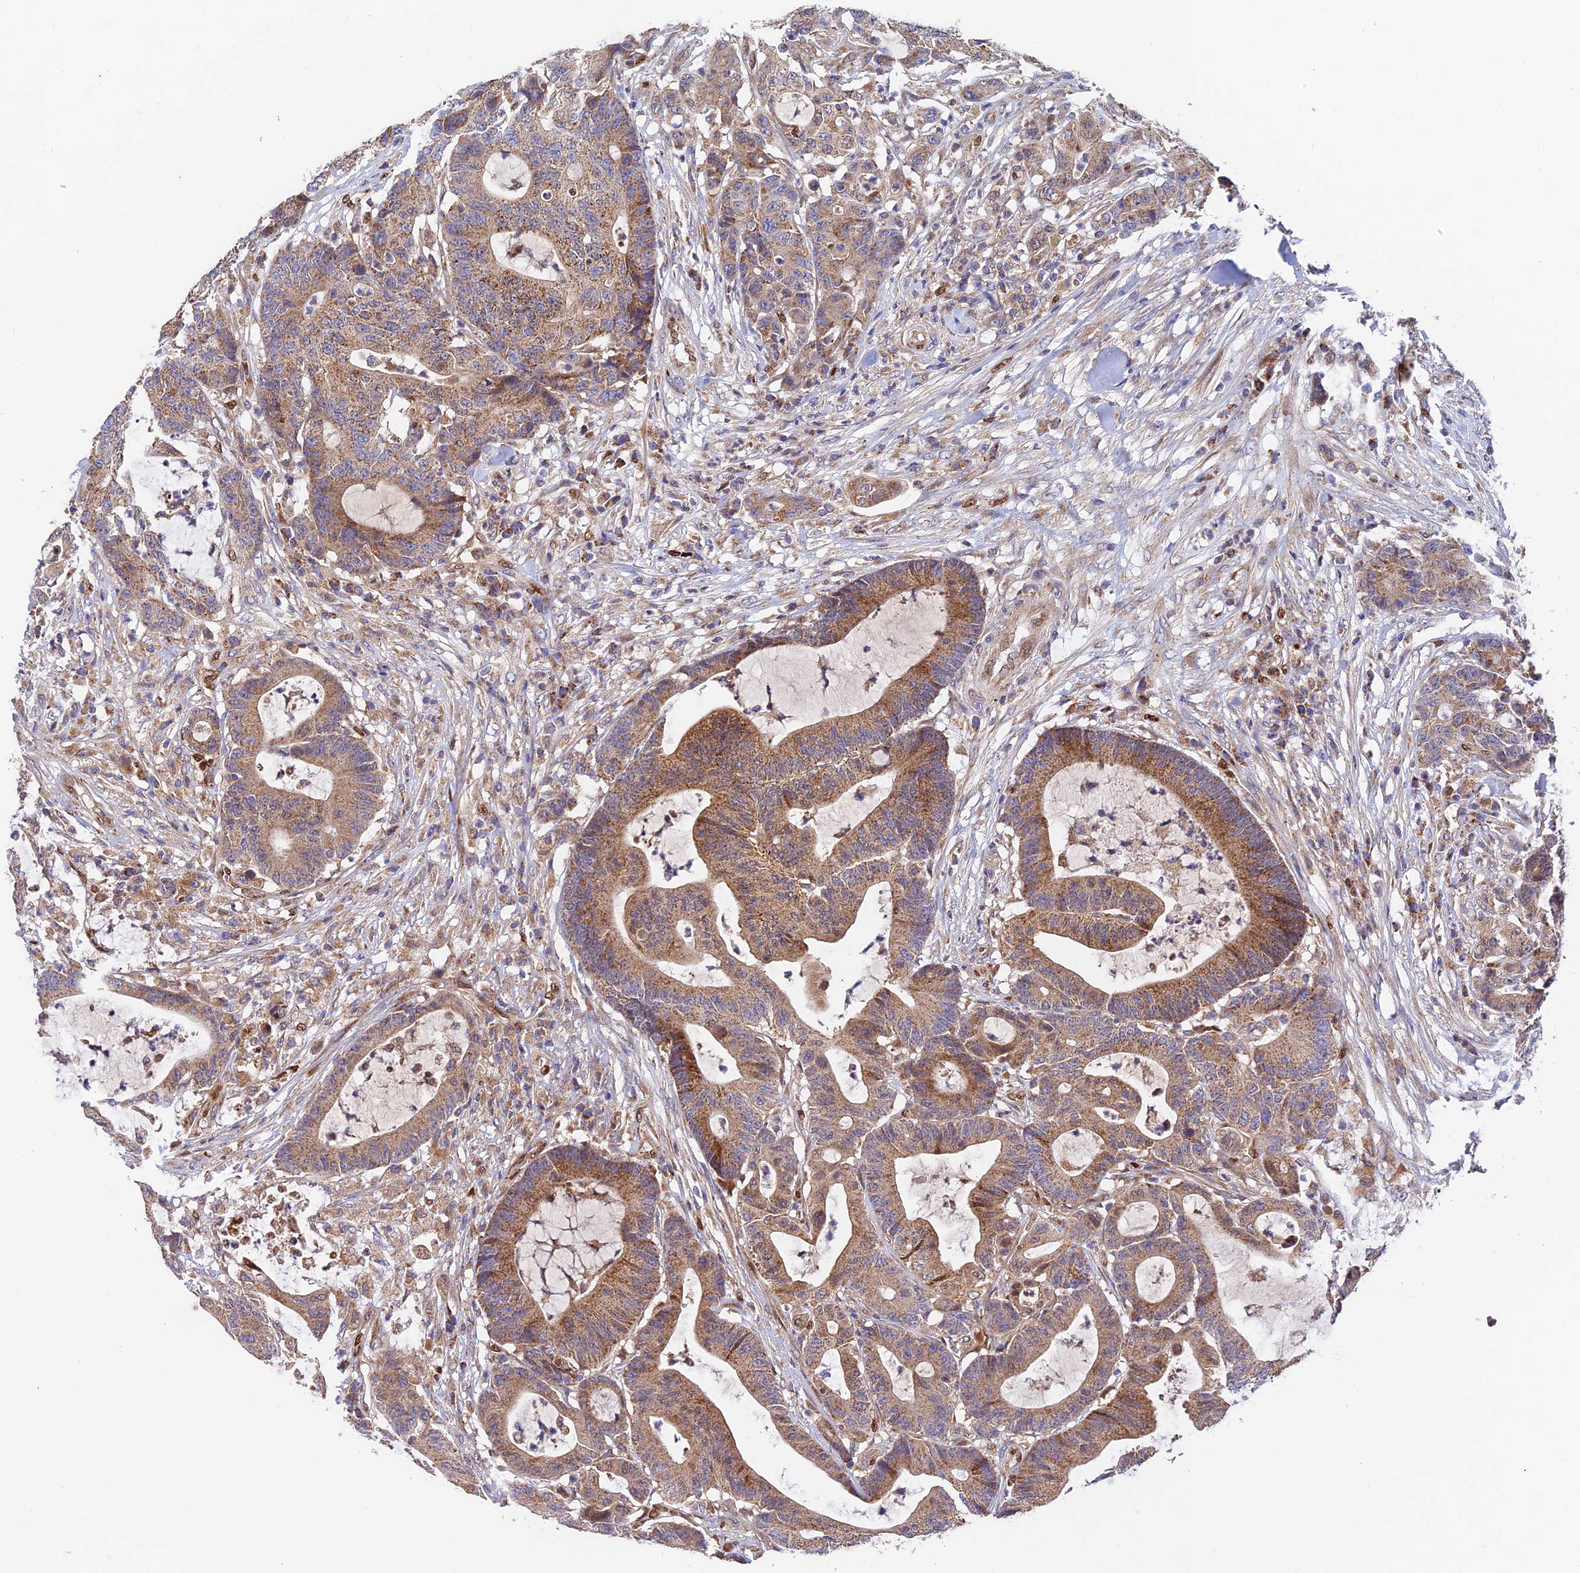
{"staining": {"intensity": "moderate", "quantity": ">75%", "location": "cytoplasmic/membranous"}, "tissue": "colorectal cancer", "cell_type": "Tumor cells", "image_type": "cancer", "snomed": [{"axis": "morphology", "description": "Adenocarcinoma, NOS"}, {"axis": "topography", "description": "Colon"}], "caption": "A photomicrograph of colorectal adenocarcinoma stained for a protein displays moderate cytoplasmic/membranous brown staining in tumor cells.", "gene": "PODNL1", "patient": {"sex": "female", "age": 84}}